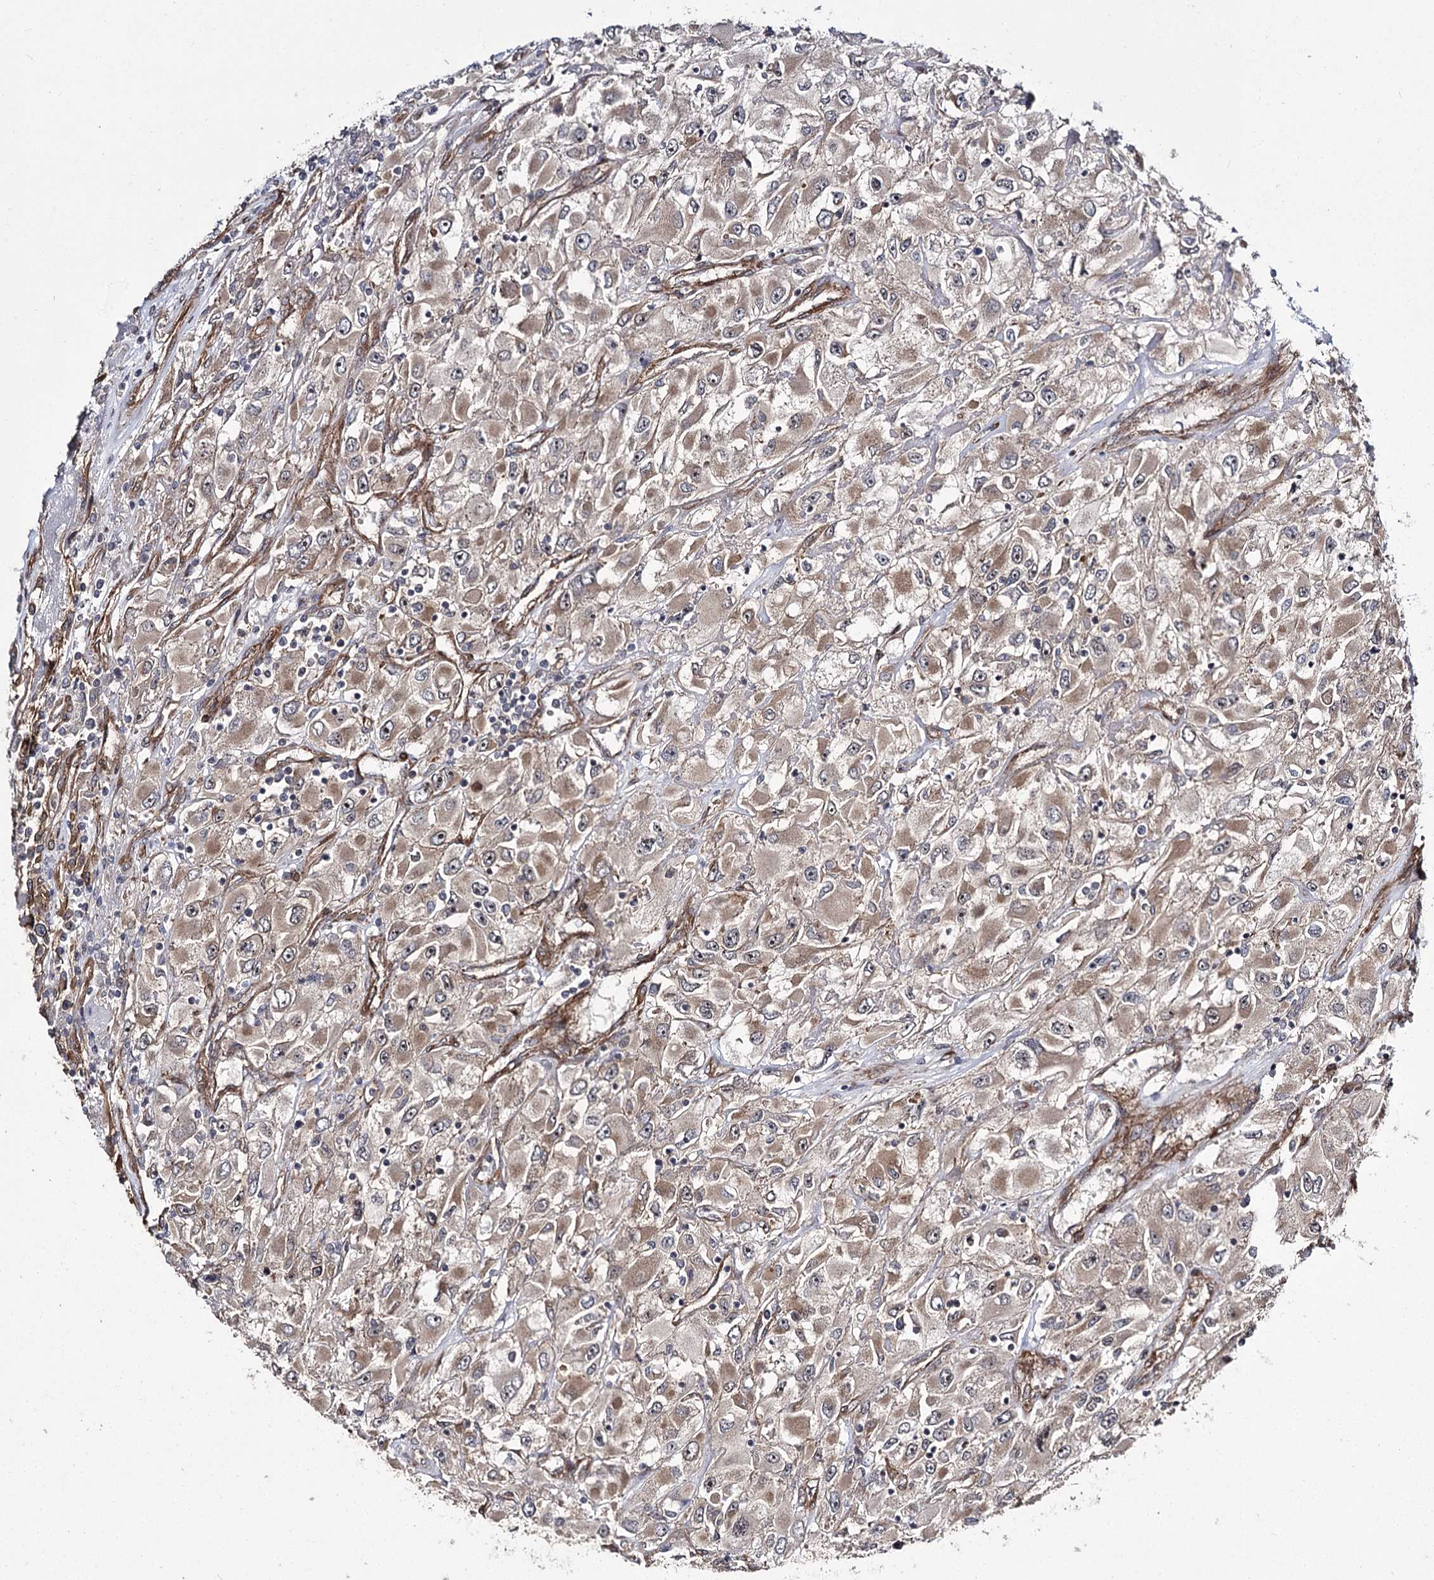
{"staining": {"intensity": "weak", "quantity": ">75%", "location": "cytoplasmic/membranous"}, "tissue": "renal cancer", "cell_type": "Tumor cells", "image_type": "cancer", "snomed": [{"axis": "morphology", "description": "Adenocarcinoma, NOS"}, {"axis": "topography", "description": "Kidney"}], "caption": "Renal cancer (adenocarcinoma) tissue exhibits weak cytoplasmic/membranous positivity in about >75% of tumor cells, visualized by immunohistochemistry. (Stains: DAB (3,3'-diaminobenzidine) in brown, nuclei in blue, Microscopy: brightfield microscopy at high magnification).", "gene": "MYO1C", "patient": {"sex": "female", "age": 52}}